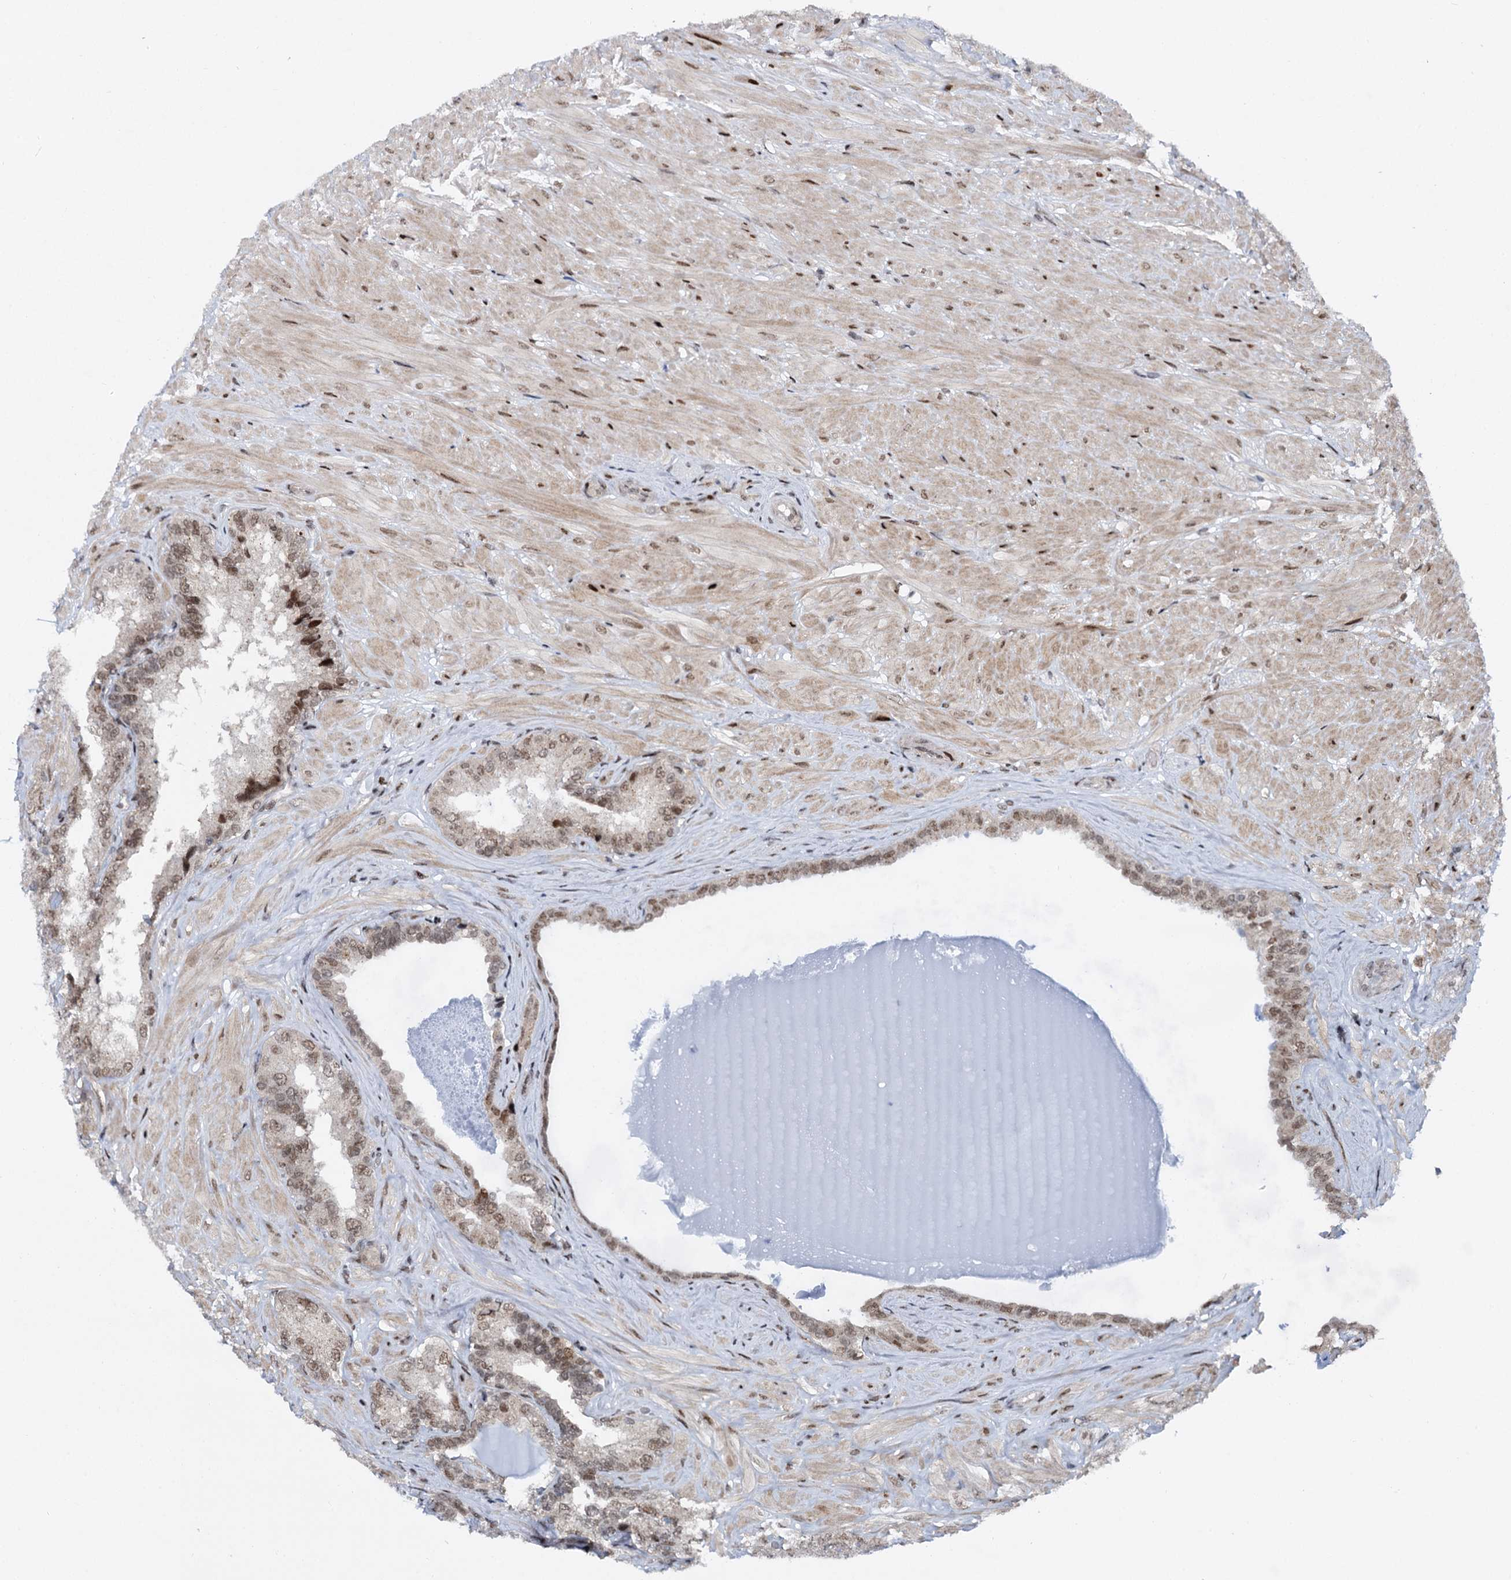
{"staining": {"intensity": "moderate", "quantity": ">75%", "location": "nuclear"}, "tissue": "seminal vesicle", "cell_type": "Glandular cells", "image_type": "normal", "snomed": [{"axis": "morphology", "description": "Normal tissue, NOS"}, {"axis": "topography", "description": "Seminal veicle"}, {"axis": "topography", "description": "Peripheral nerve tissue"}], "caption": "DAB immunohistochemical staining of benign seminal vesicle shows moderate nuclear protein expression in approximately >75% of glandular cells.", "gene": "RUFY2", "patient": {"sex": "male", "age": 67}}